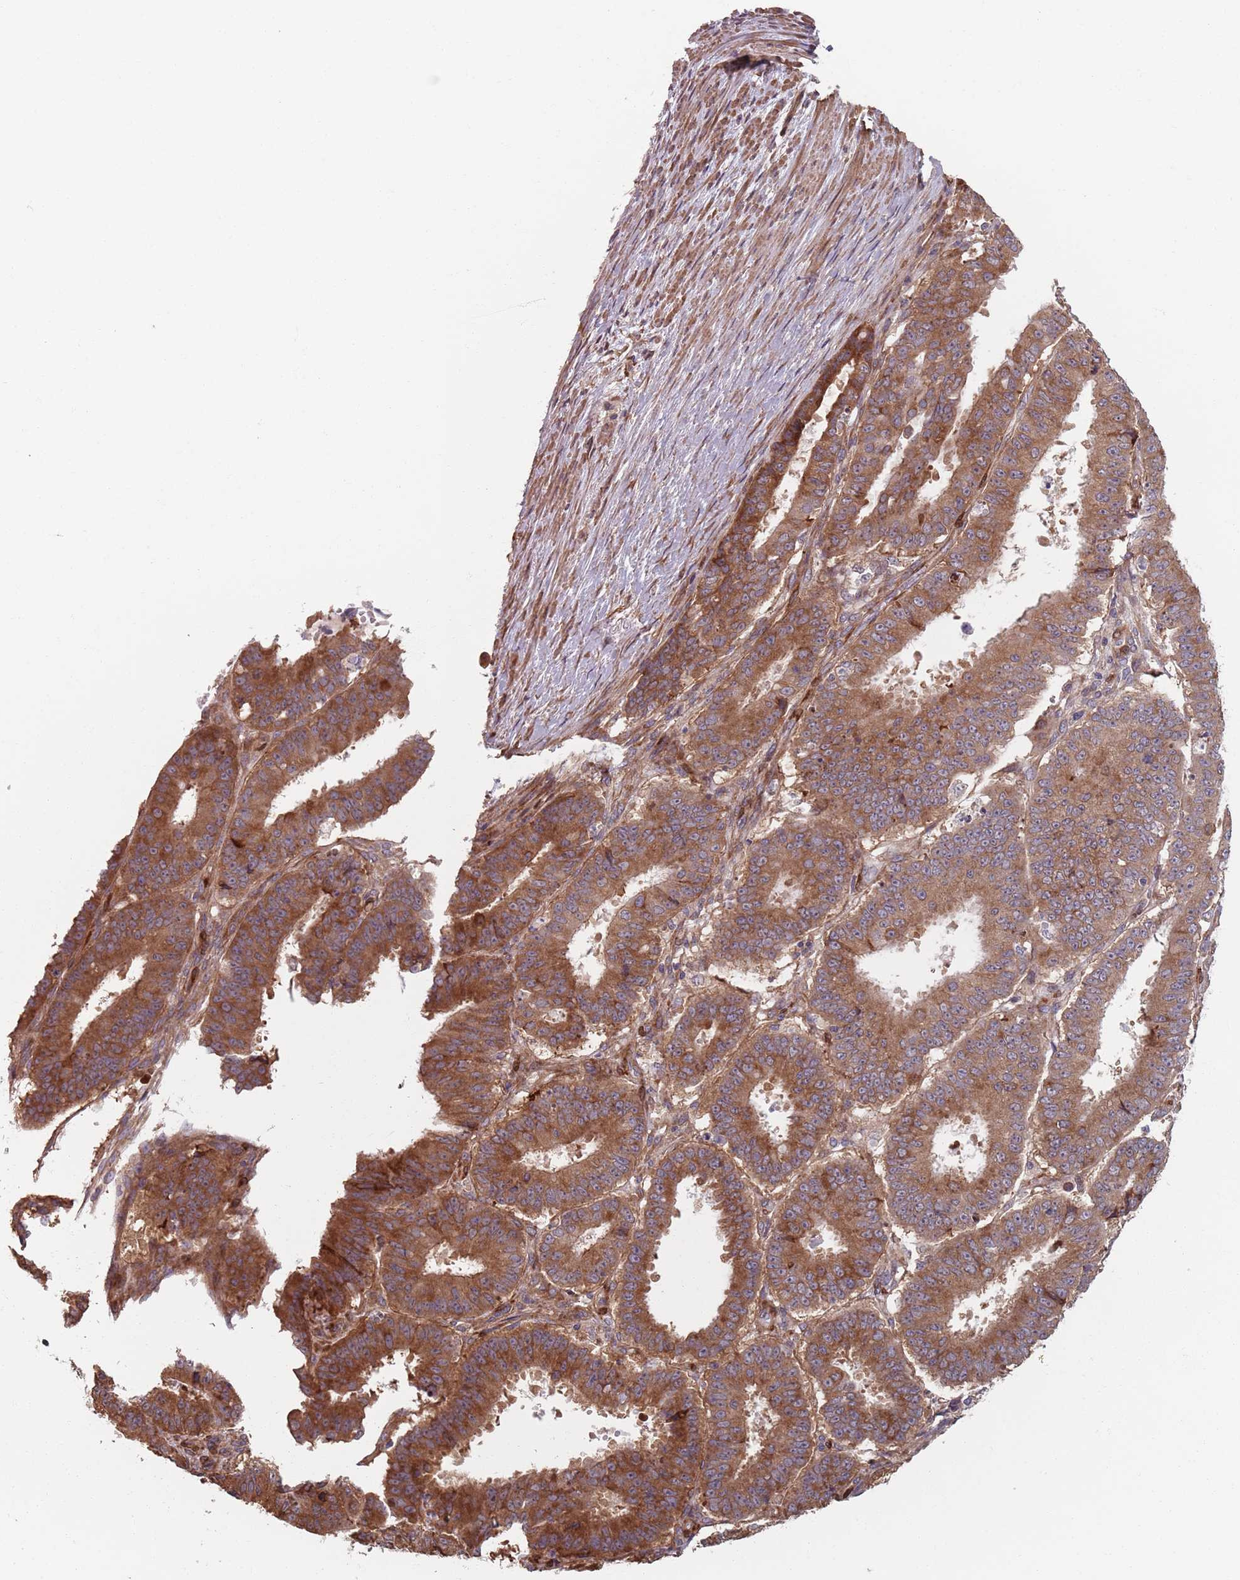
{"staining": {"intensity": "moderate", "quantity": ">75%", "location": "cytoplasmic/membranous"}, "tissue": "ovarian cancer", "cell_type": "Tumor cells", "image_type": "cancer", "snomed": [{"axis": "morphology", "description": "Carcinoma, endometroid"}, {"axis": "topography", "description": "Appendix"}, {"axis": "topography", "description": "Ovary"}], "caption": "Approximately >75% of tumor cells in ovarian endometroid carcinoma reveal moderate cytoplasmic/membranous protein expression as visualized by brown immunohistochemical staining.", "gene": "NOTCH3", "patient": {"sex": "female", "age": 42}}